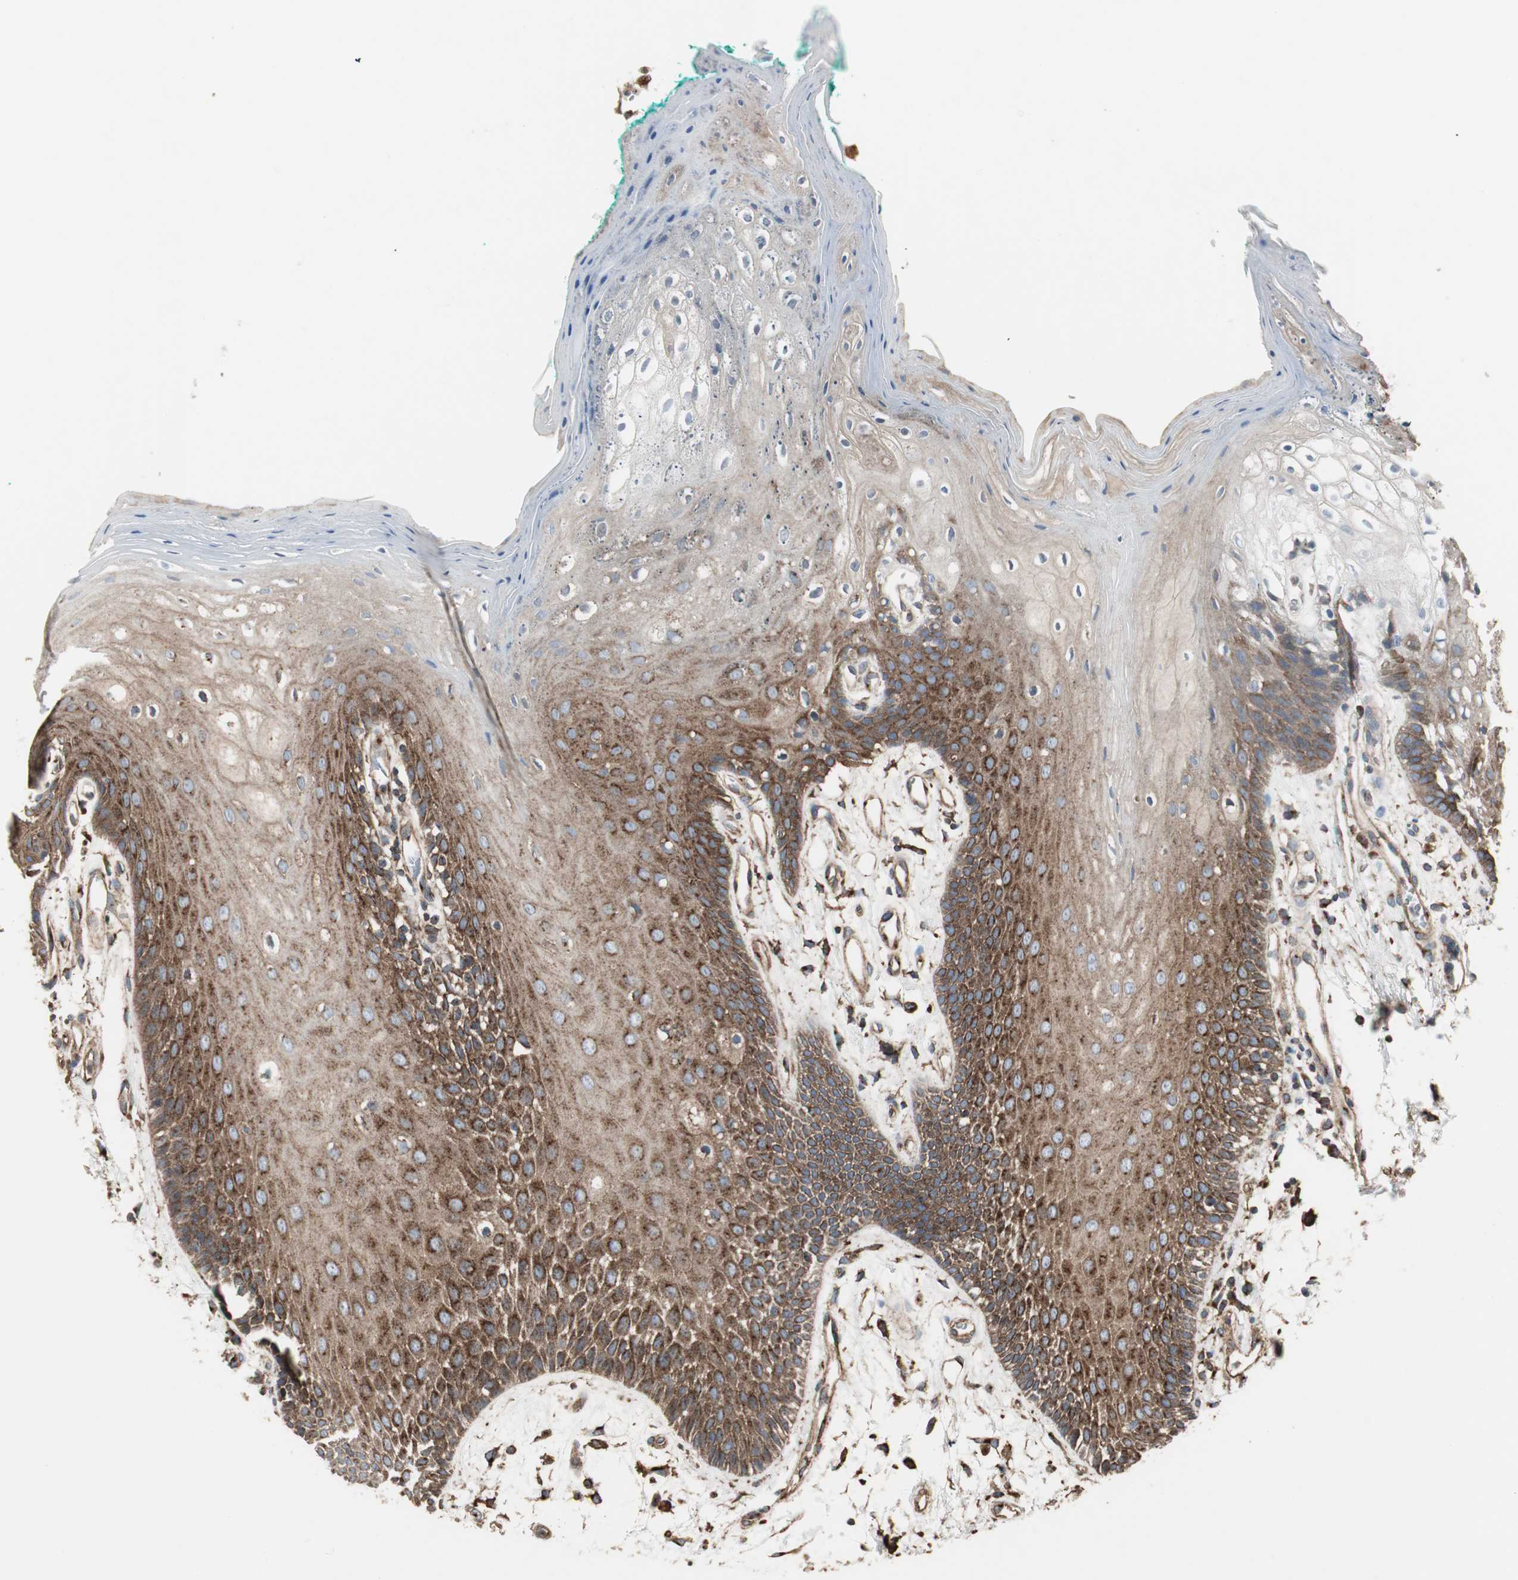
{"staining": {"intensity": "strong", "quantity": ">75%", "location": "cytoplasmic/membranous"}, "tissue": "oral mucosa", "cell_type": "Squamous epithelial cells", "image_type": "normal", "snomed": [{"axis": "morphology", "description": "Normal tissue, NOS"}, {"axis": "morphology", "description": "Squamous cell carcinoma, NOS"}, {"axis": "topography", "description": "Skeletal muscle"}, {"axis": "topography", "description": "Oral tissue"}, {"axis": "topography", "description": "Head-Neck"}], "caption": "This histopathology image reveals normal oral mucosa stained with immunohistochemistry (IHC) to label a protein in brown. The cytoplasmic/membranous of squamous epithelial cells show strong positivity for the protein. Nuclei are counter-stained blue.", "gene": "H6PD", "patient": {"sex": "female", "age": 84}}